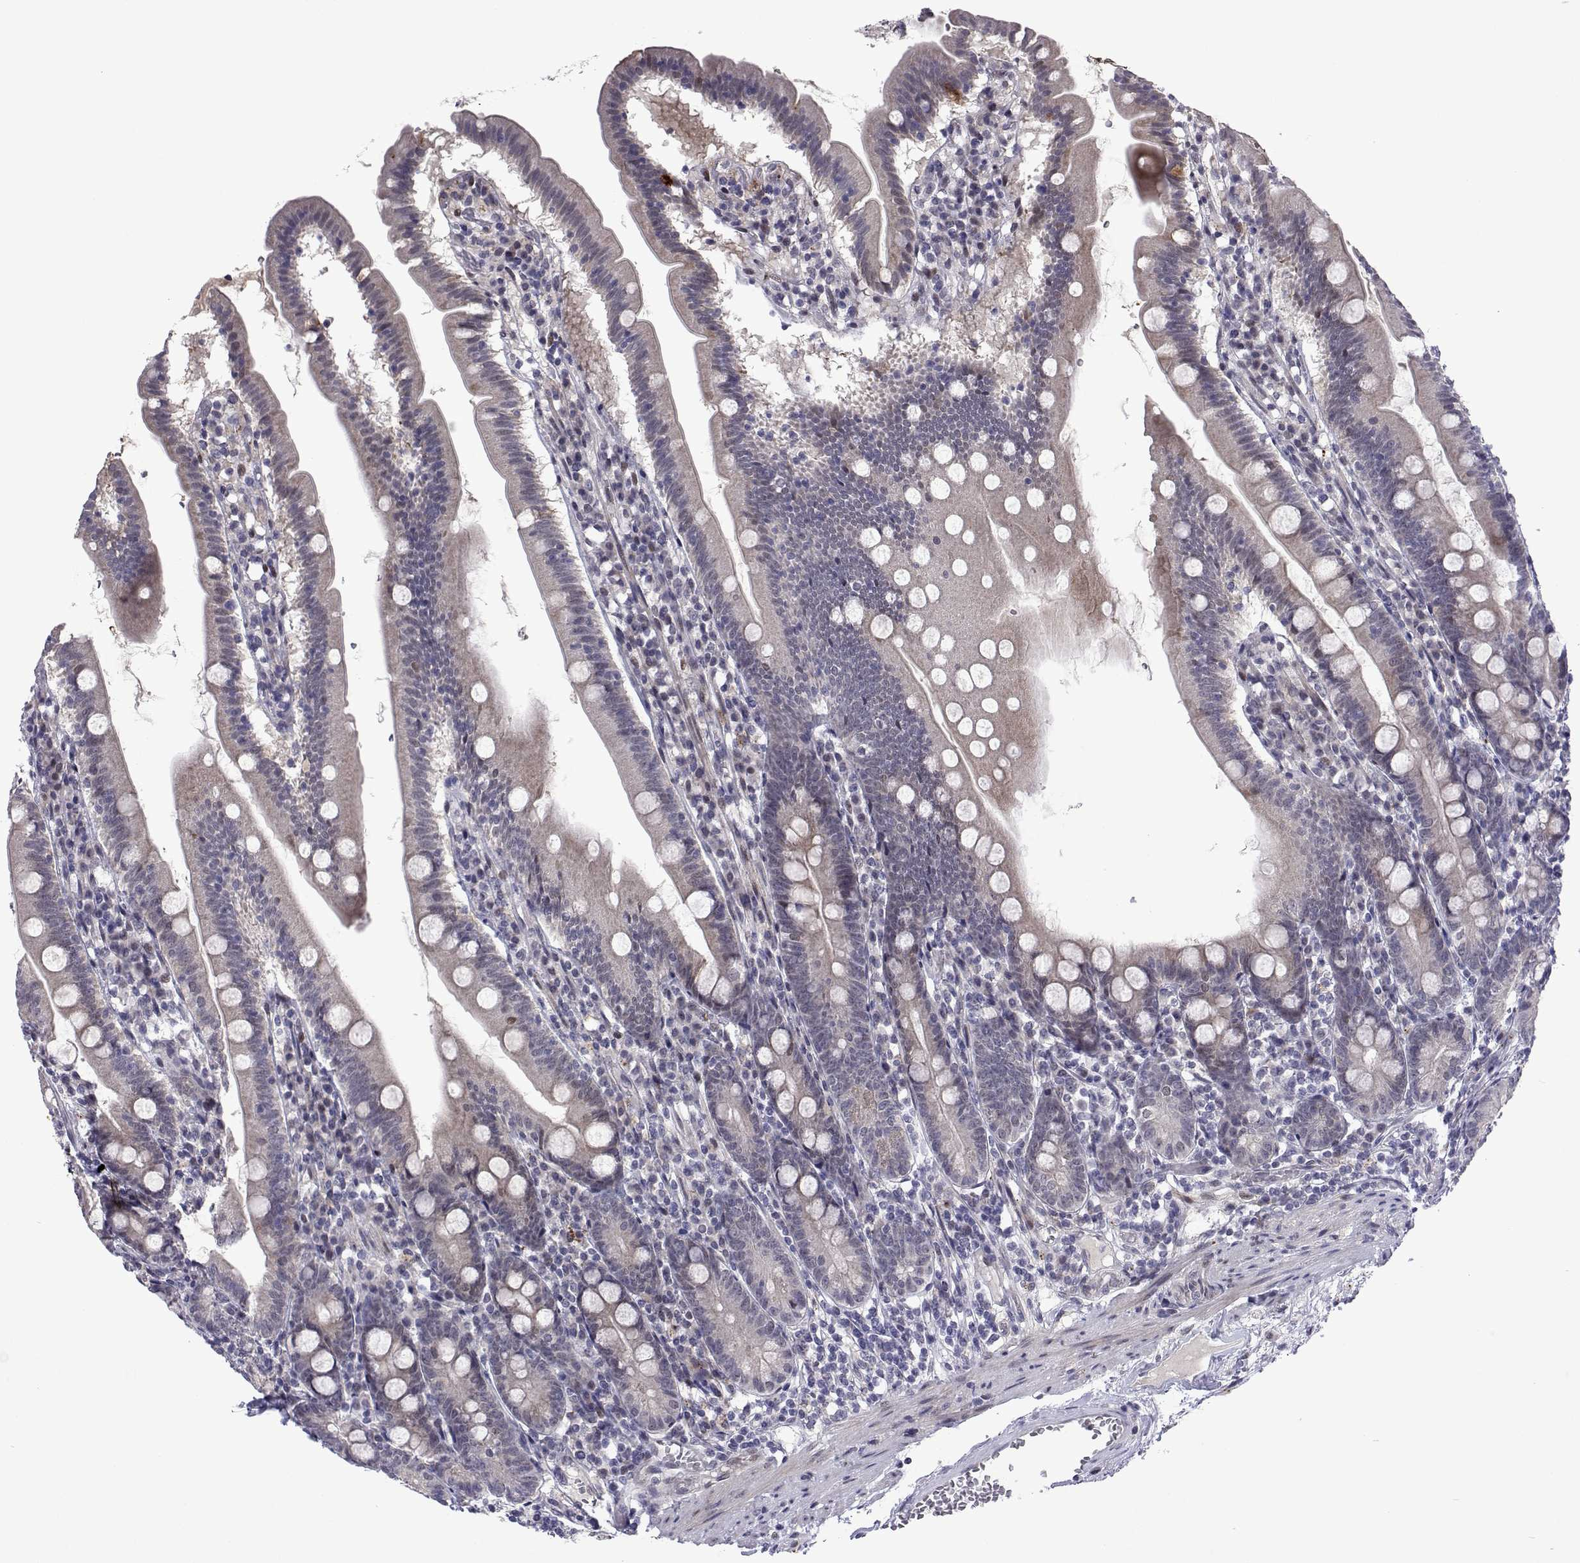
{"staining": {"intensity": "negative", "quantity": "none", "location": "none"}, "tissue": "duodenum", "cell_type": "Glandular cells", "image_type": "normal", "snomed": [{"axis": "morphology", "description": "Normal tissue, NOS"}, {"axis": "topography", "description": "Duodenum"}], "caption": "The histopathology image exhibits no staining of glandular cells in normal duodenum.", "gene": "EFCAB3", "patient": {"sex": "female", "age": 67}}